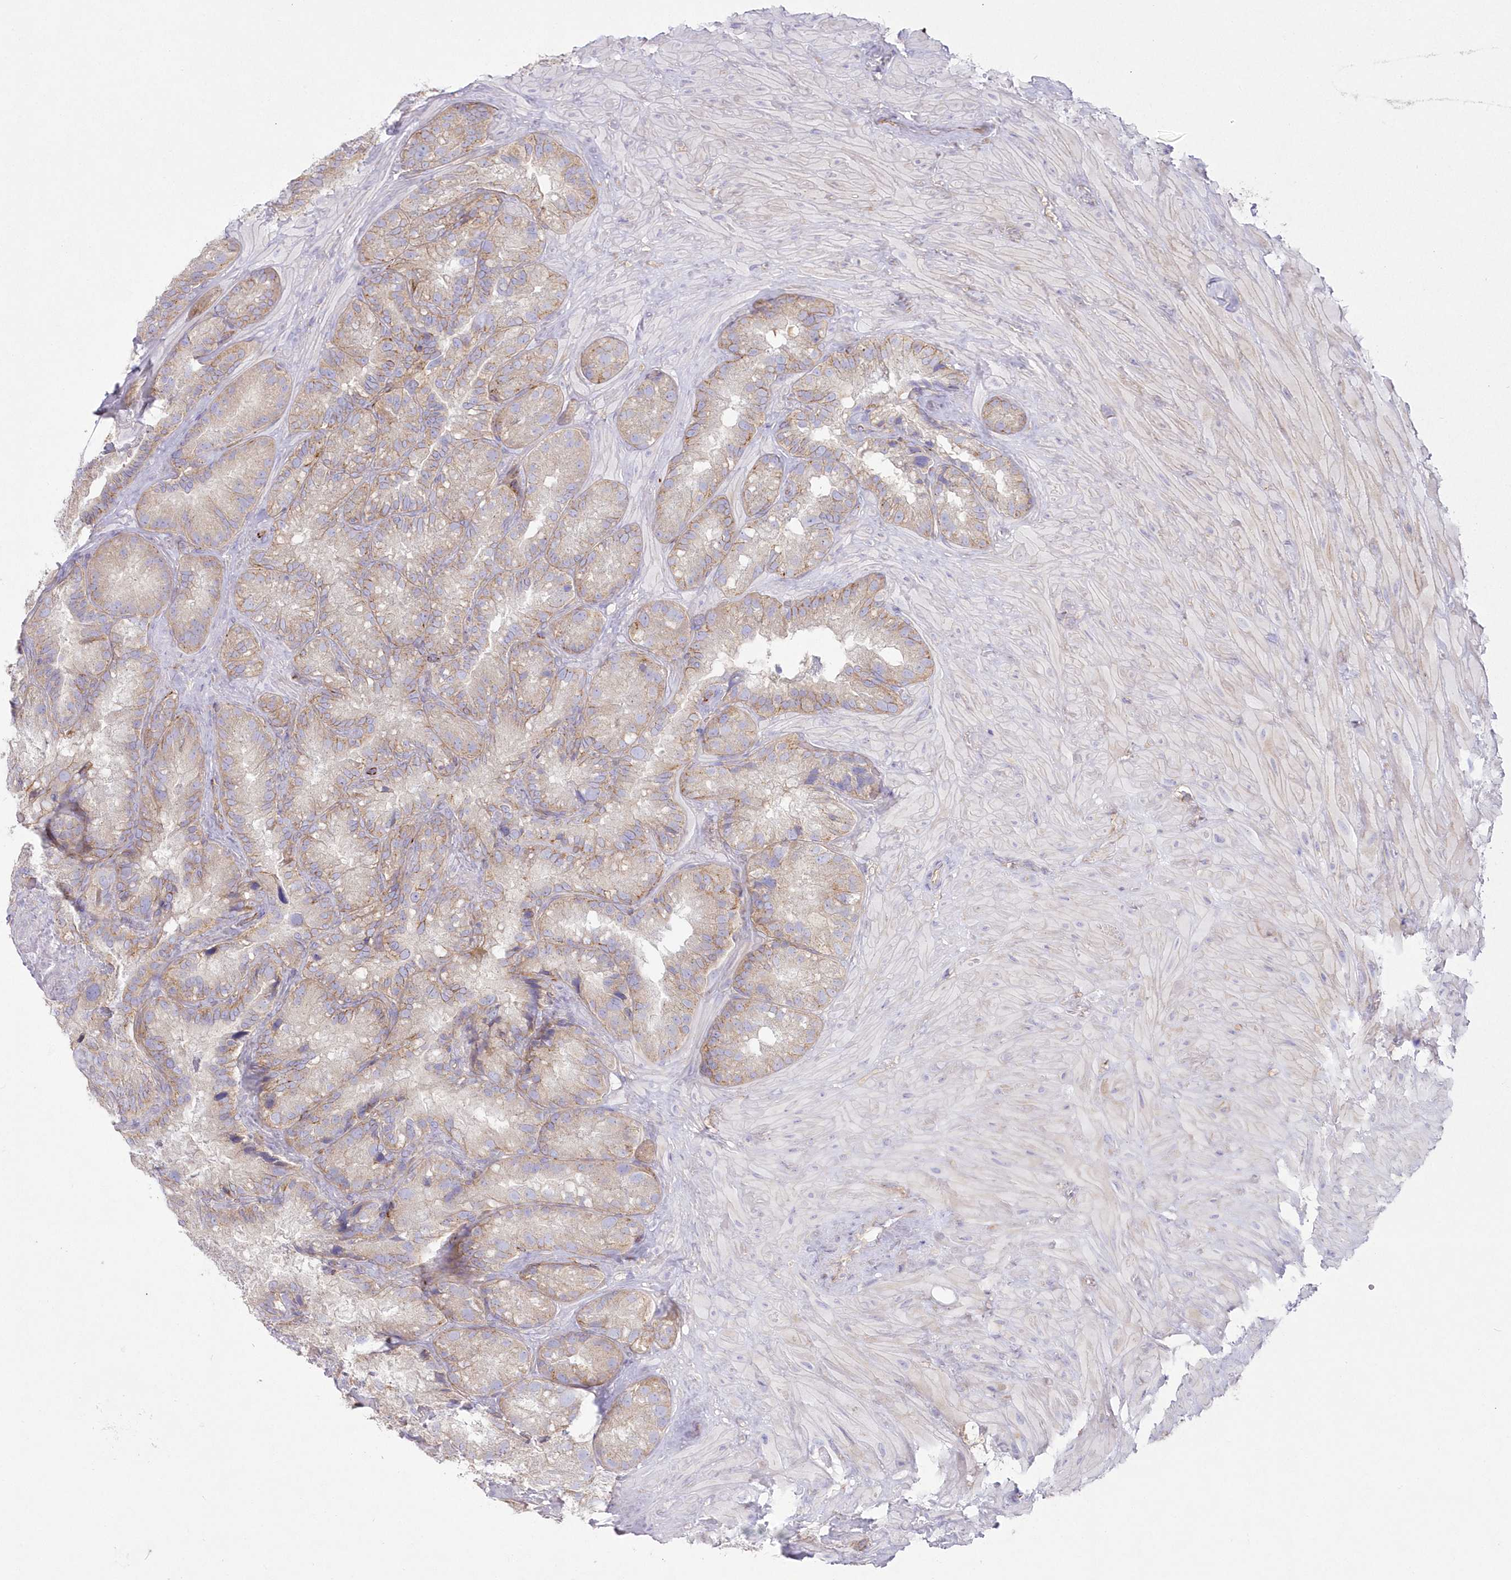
{"staining": {"intensity": "weak", "quantity": ">75%", "location": "cytoplasmic/membranous"}, "tissue": "seminal vesicle", "cell_type": "Glandular cells", "image_type": "normal", "snomed": [{"axis": "morphology", "description": "Normal tissue, NOS"}, {"axis": "topography", "description": "Prostate"}, {"axis": "topography", "description": "Seminal veicle"}], "caption": "Immunohistochemical staining of unremarkable human seminal vesicle reveals weak cytoplasmic/membranous protein expression in about >75% of glandular cells.", "gene": "ZNF843", "patient": {"sex": "male", "age": 68}}